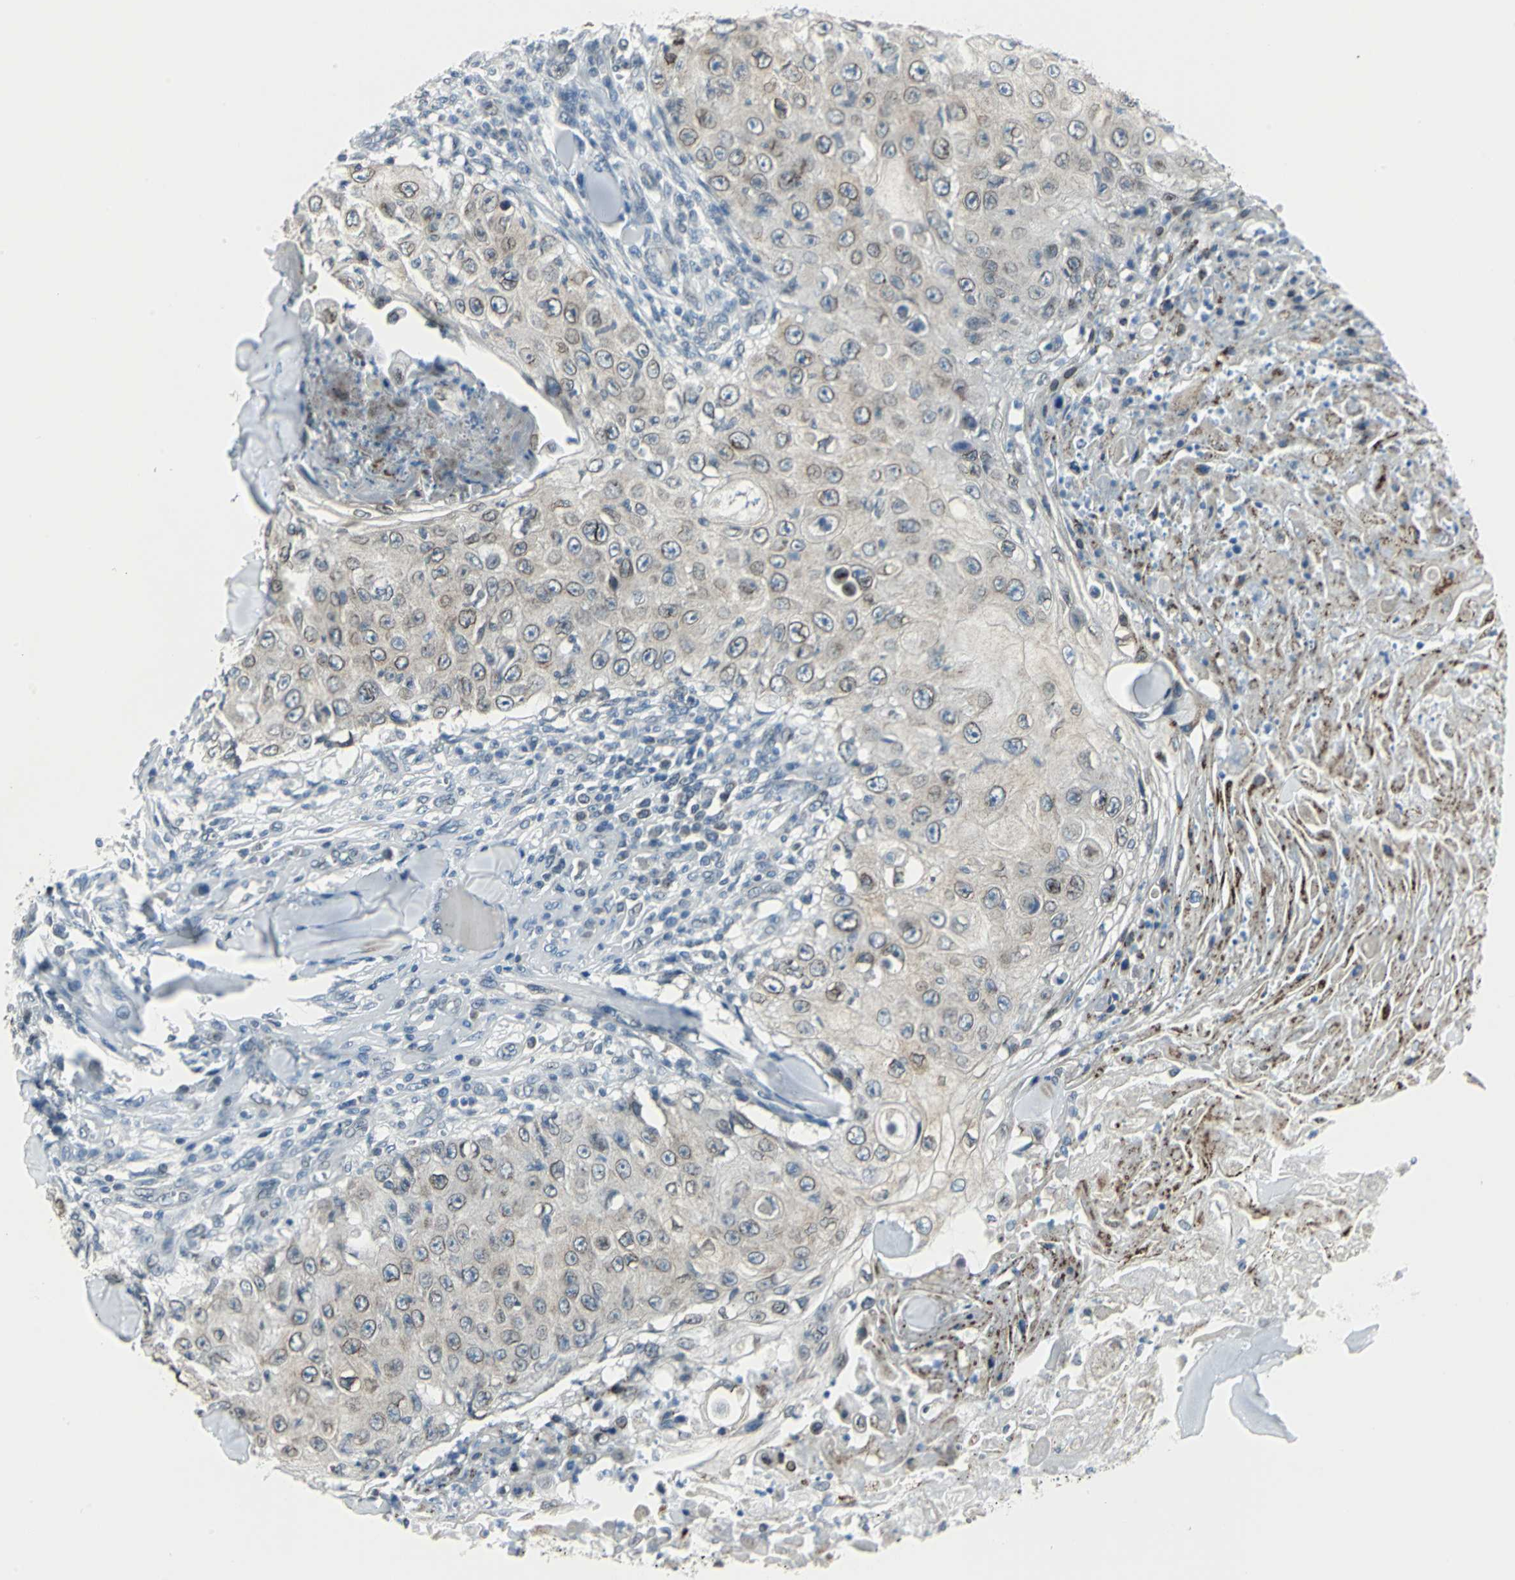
{"staining": {"intensity": "moderate", "quantity": "25%-75%", "location": "cytoplasmic/membranous,nuclear"}, "tissue": "skin cancer", "cell_type": "Tumor cells", "image_type": "cancer", "snomed": [{"axis": "morphology", "description": "Squamous cell carcinoma, NOS"}, {"axis": "topography", "description": "Skin"}], "caption": "A brown stain shows moderate cytoplasmic/membranous and nuclear positivity of a protein in skin cancer tumor cells.", "gene": "SNUPN", "patient": {"sex": "male", "age": 86}}